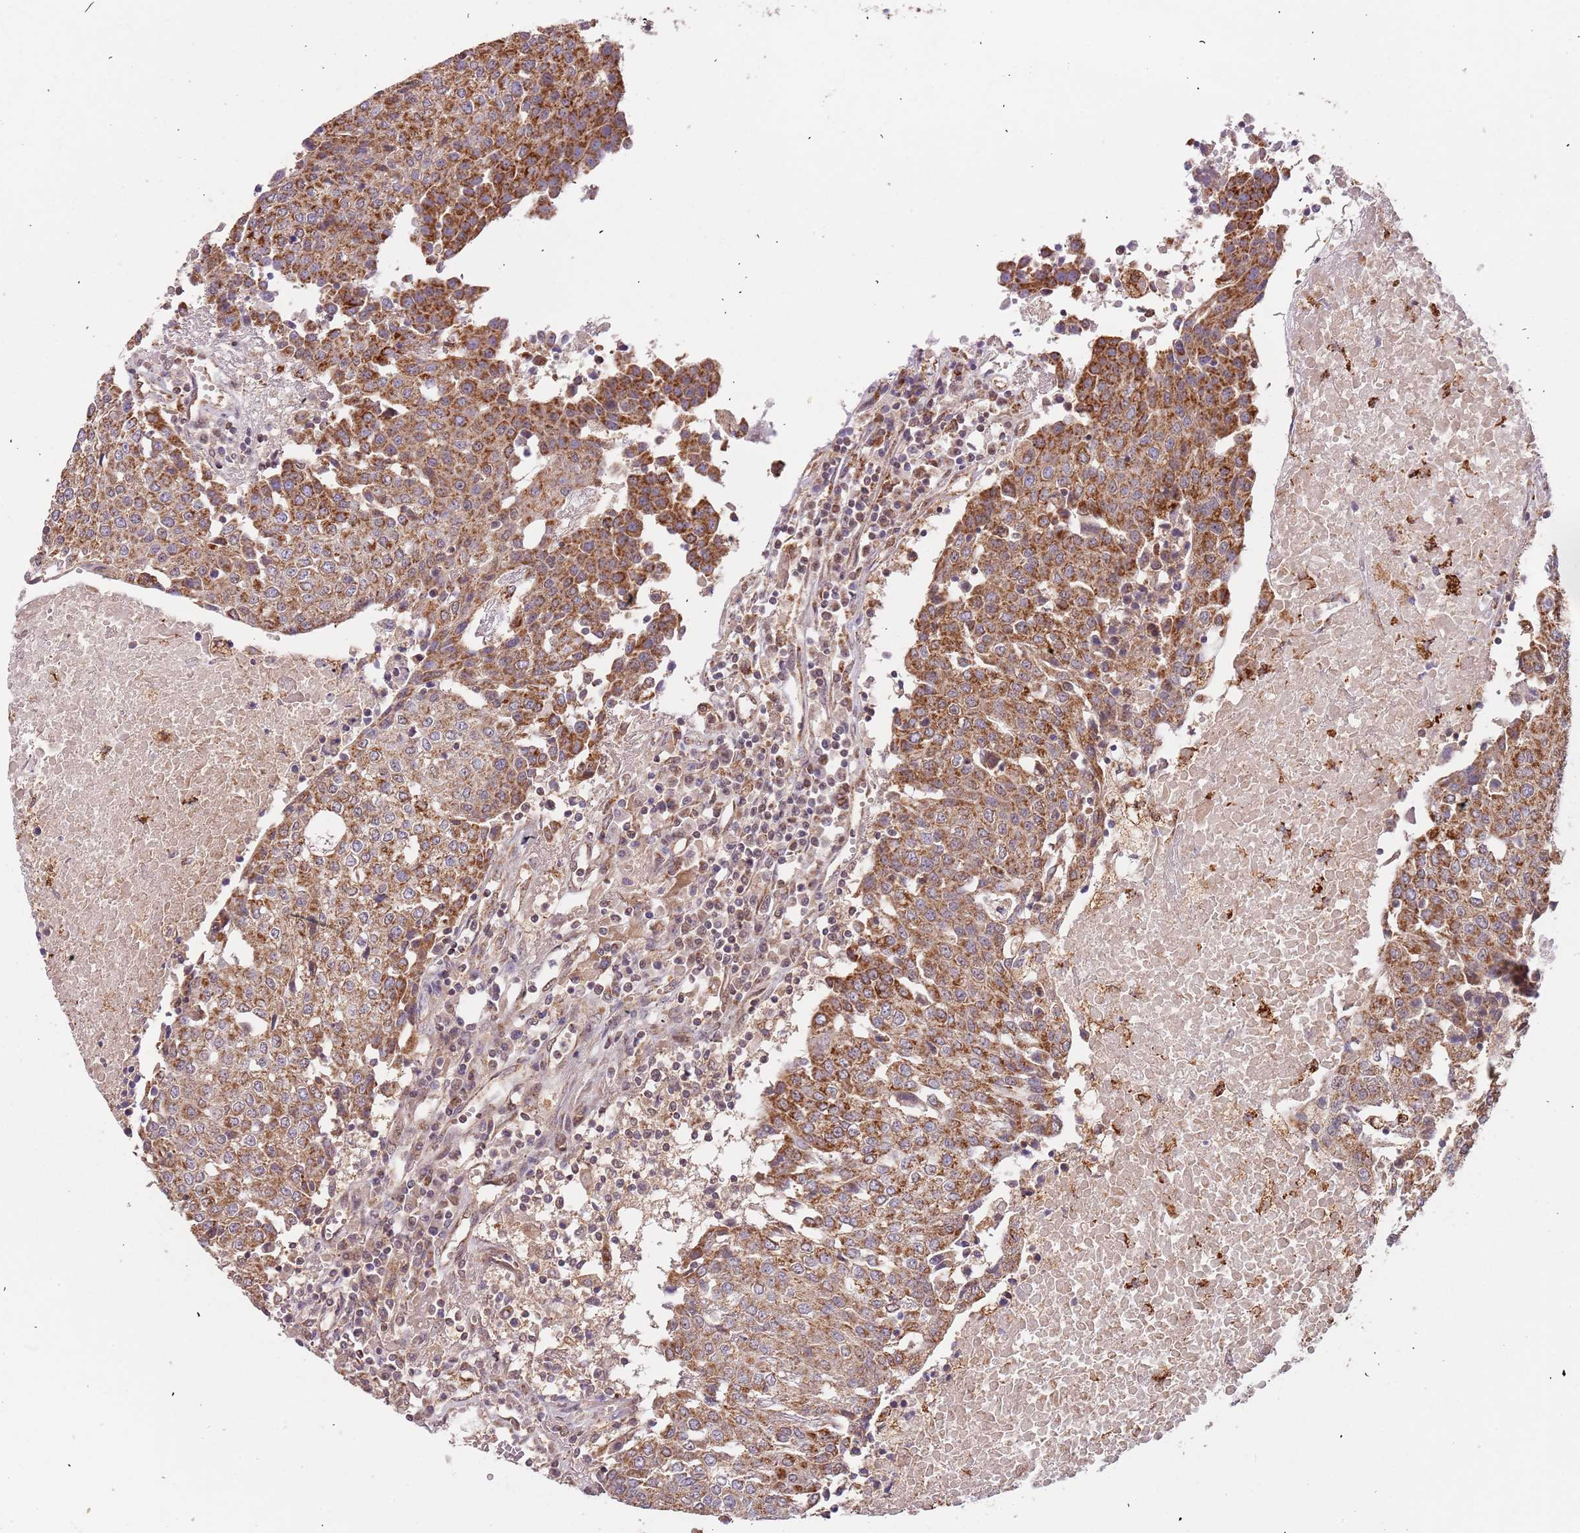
{"staining": {"intensity": "strong", "quantity": ">75%", "location": "cytoplasmic/membranous"}, "tissue": "urothelial cancer", "cell_type": "Tumor cells", "image_type": "cancer", "snomed": [{"axis": "morphology", "description": "Urothelial carcinoma, High grade"}, {"axis": "topography", "description": "Urinary bladder"}], "caption": "Immunohistochemistry (DAB) staining of urothelial cancer demonstrates strong cytoplasmic/membranous protein staining in about >75% of tumor cells. The protein of interest is stained brown, and the nuclei are stained in blue (DAB (3,3'-diaminobenzidine) IHC with brightfield microscopy, high magnification).", "gene": "IL17RD", "patient": {"sex": "female", "age": 85}}